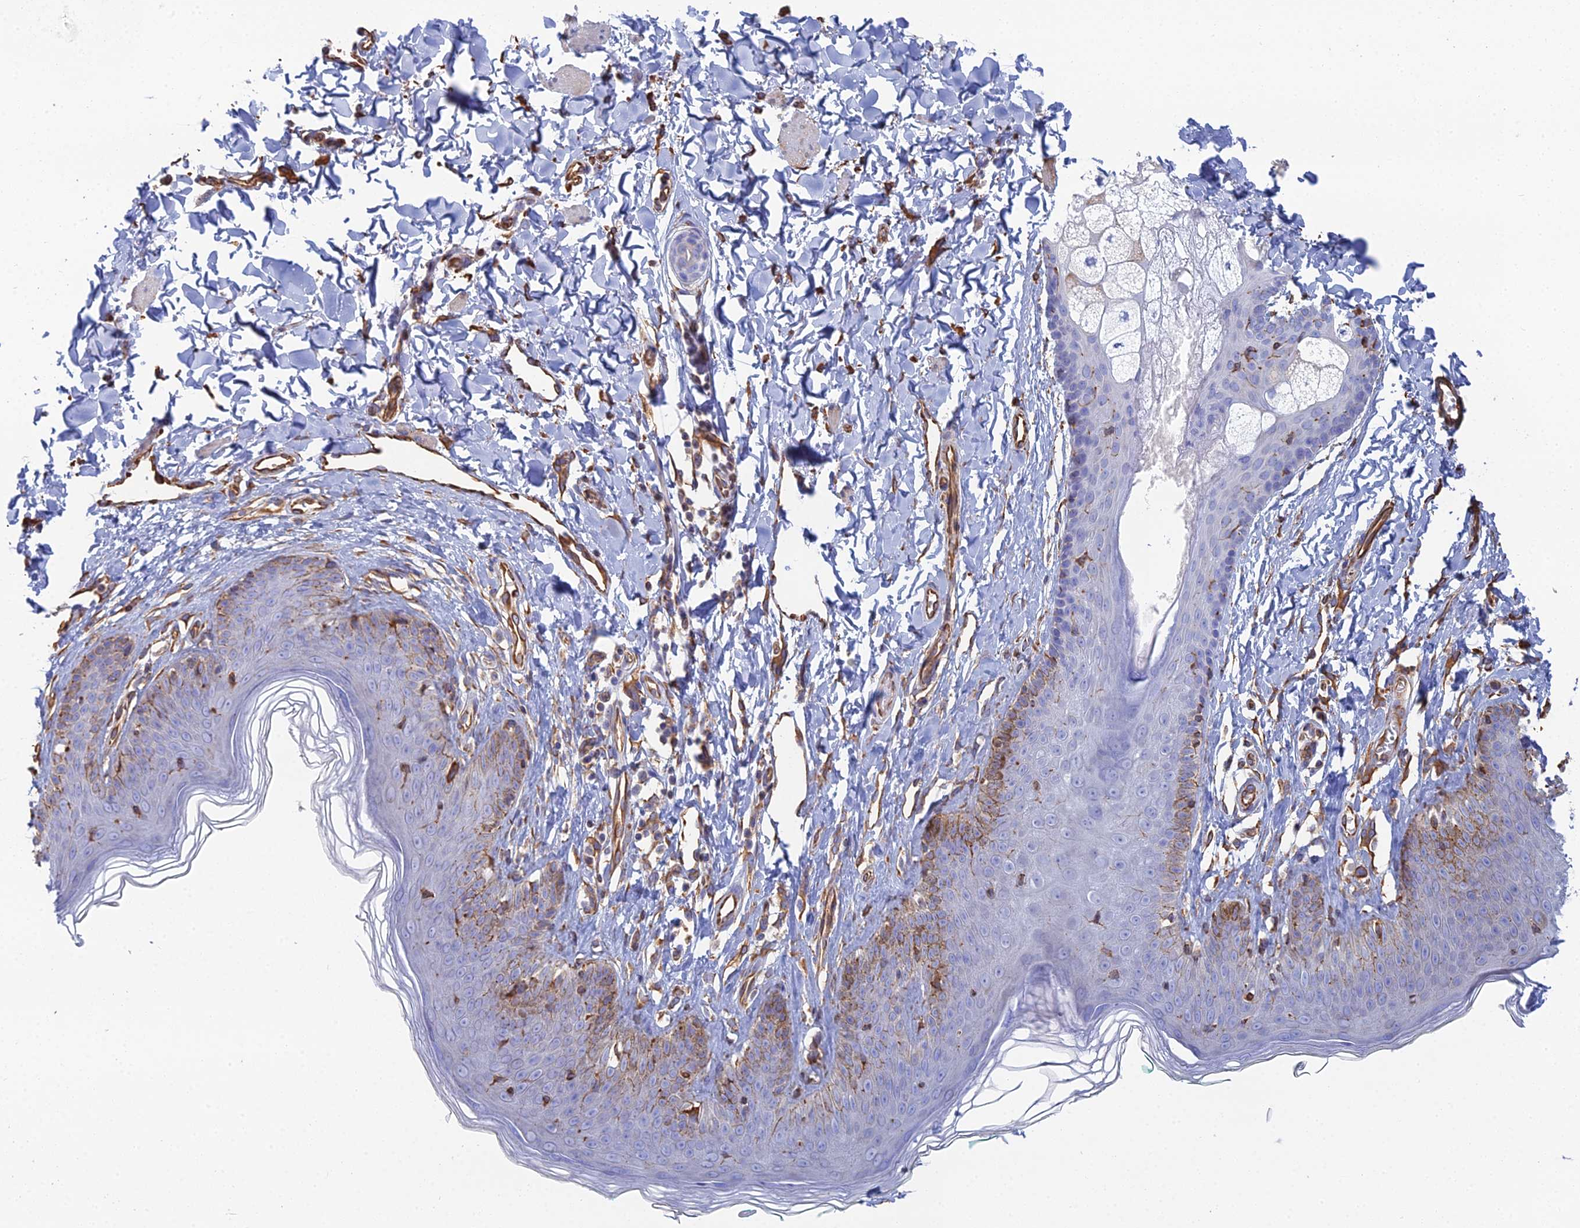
{"staining": {"intensity": "moderate", "quantity": "<25%", "location": "cytoplasmic/membranous"}, "tissue": "skin", "cell_type": "Epidermal cells", "image_type": "normal", "snomed": [{"axis": "morphology", "description": "Normal tissue, NOS"}, {"axis": "morphology", "description": "Squamous cell carcinoma, NOS"}, {"axis": "topography", "description": "Vulva"}], "caption": "Brown immunohistochemical staining in unremarkable human skin shows moderate cytoplasmic/membranous positivity in approximately <25% of epidermal cells. (IHC, brightfield microscopy, high magnification).", "gene": "CLVS2", "patient": {"sex": "female", "age": 85}}